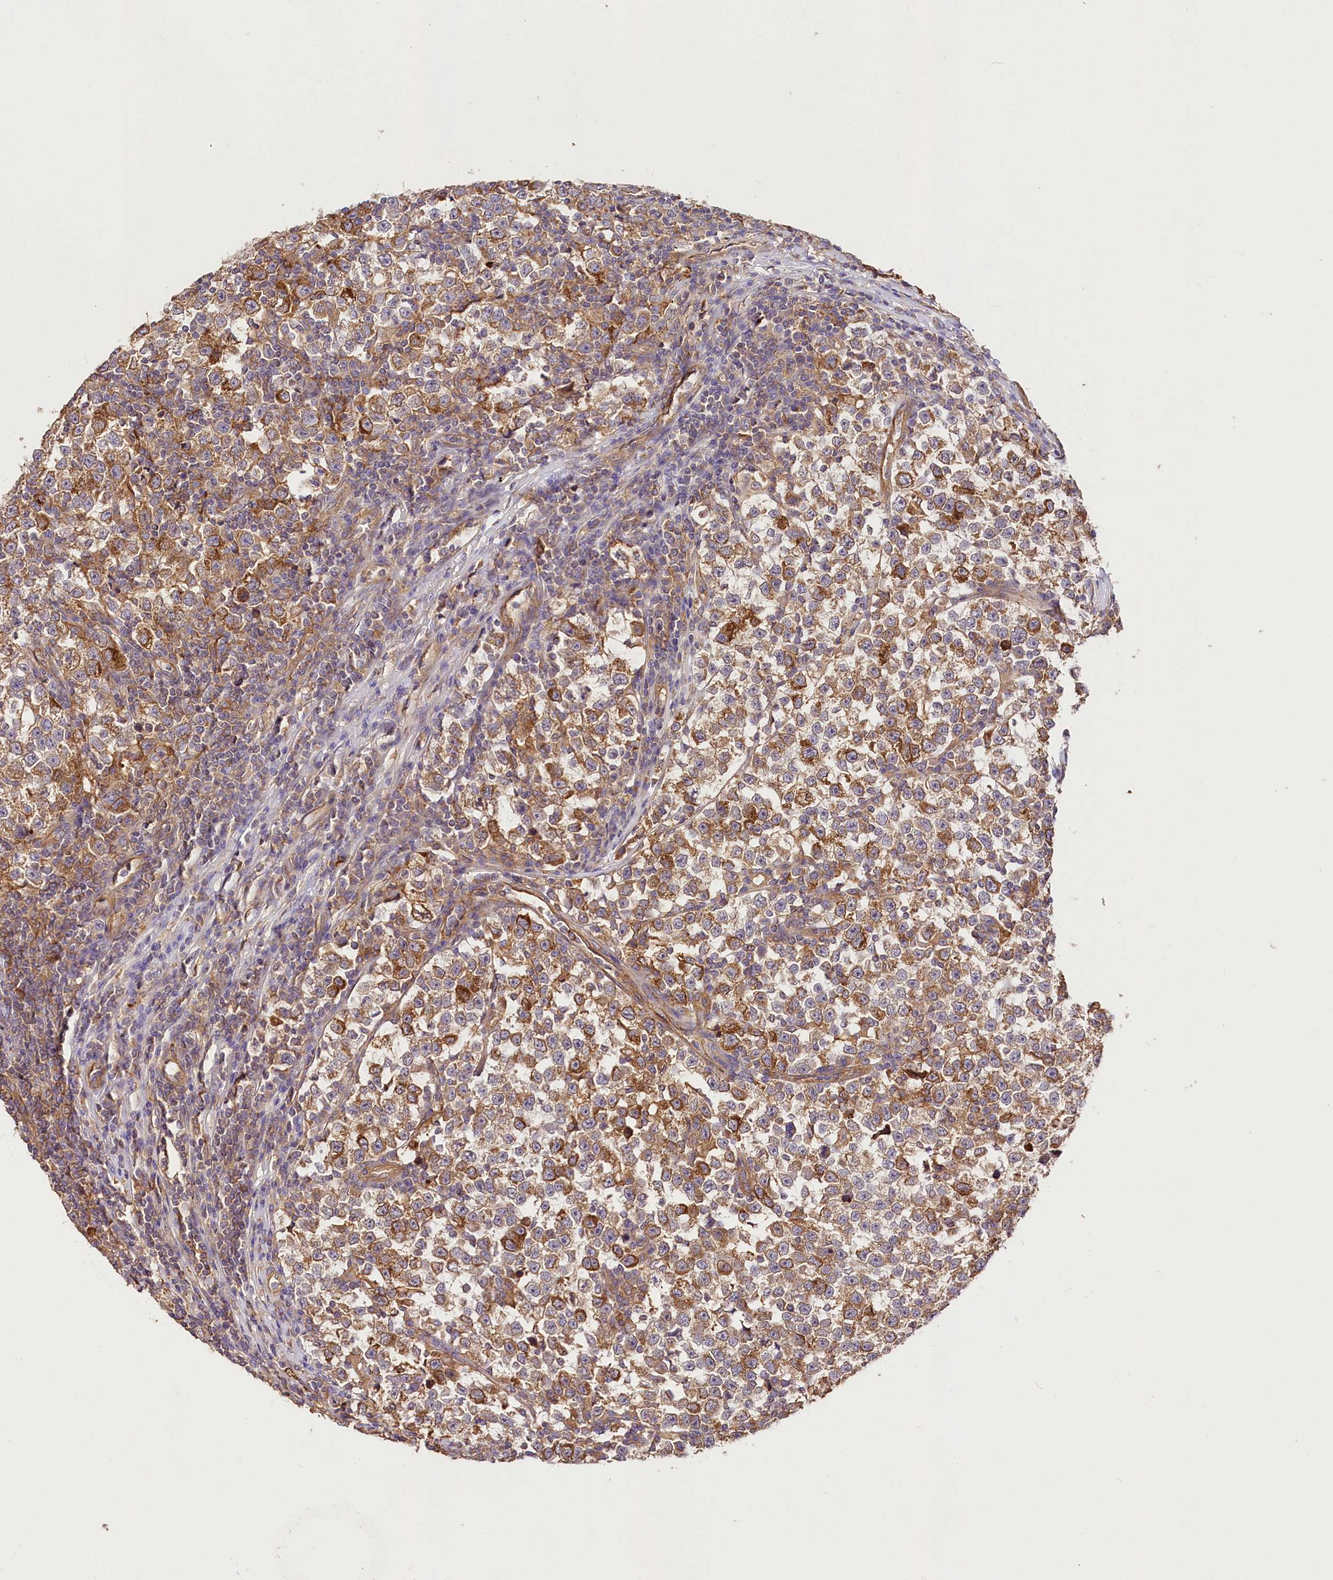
{"staining": {"intensity": "moderate", "quantity": ">75%", "location": "cytoplasmic/membranous"}, "tissue": "testis cancer", "cell_type": "Tumor cells", "image_type": "cancer", "snomed": [{"axis": "morphology", "description": "Normal tissue, NOS"}, {"axis": "morphology", "description": "Seminoma, NOS"}, {"axis": "topography", "description": "Testis"}], "caption": "Testis seminoma stained with IHC exhibits moderate cytoplasmic/membranous staining in about >75% of tumor cells.", "gene": "CSAD", "patient": {"sex": "male", "age": 43}}